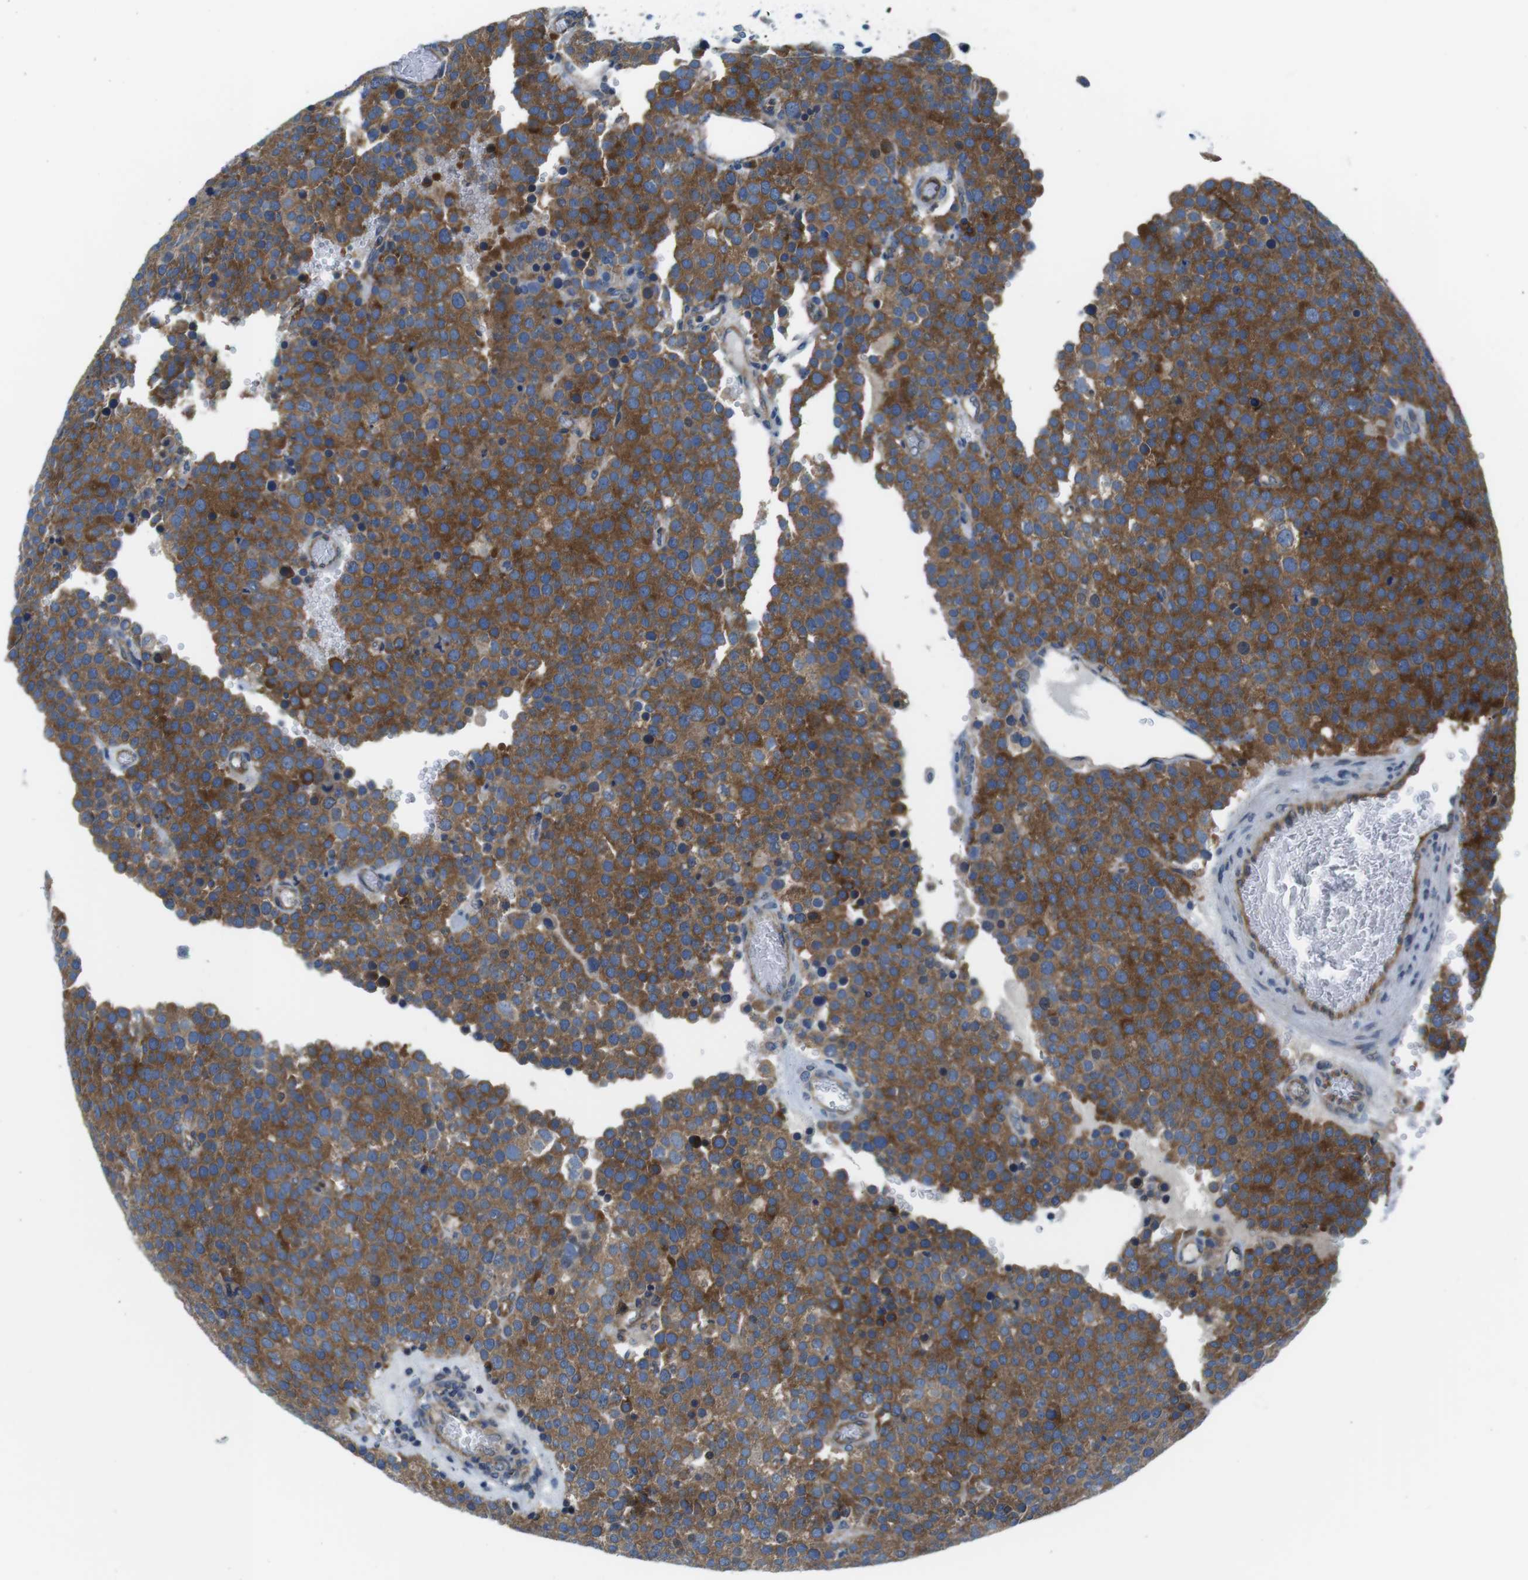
{"staining": {"intensity": "strong", "quantity": ">75%", "location": "cytoplasmic/membranous"}, "tissue": "testis cancer", "cell_type": "Tumor cells", "image_type": "cancer", "snomed": [{"axis": "morphology", "description": "Normal tissue, NOS"}, {"axis": "morphology", "description": "Seminoma, NOS"}, {"axis": "topography", "description": "Testis"}], "caption": "Immunohistochemical staining of human testis cancer (seminoma) demonstrates high levels of strong cytoplasmic/membranous protein positivity in about >75% of tumor cells.", "gene": "EIF2B5", "patient": {"sex": "male", "age": 71}}